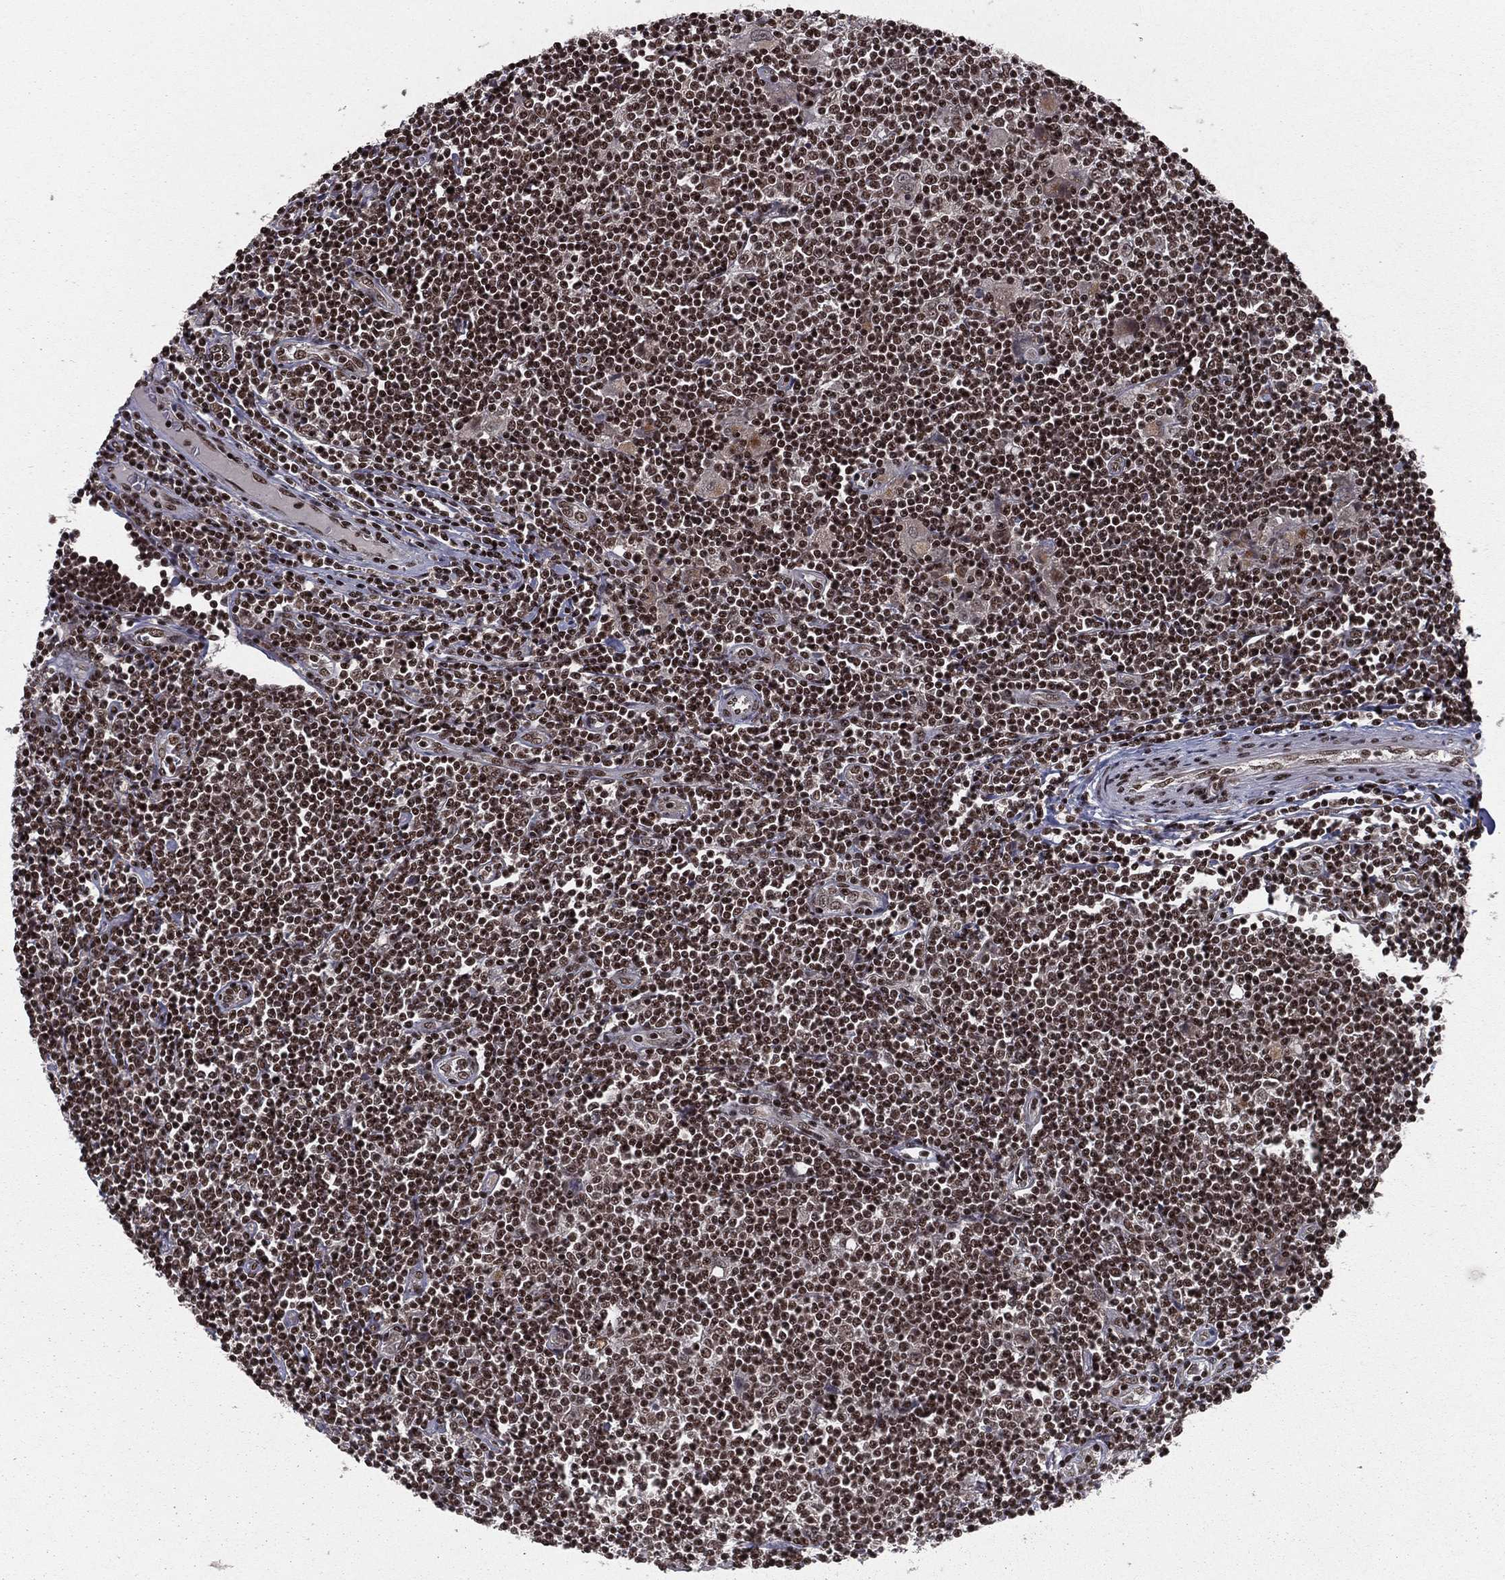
{"staining": {"intensity": "moderate", "quantity": "25%-75%", "location": "nuclear"}, "tissue": "lymphoma", "cell_type": "Tumor cells", "image_type": "cancer", "snomed": [{"axis": "morphology", "description": "Hodgkin's disease, NOS"}, {"axis": "topography", "description": "Lymph node"}], "caption": "This image demonstrates immunohistochemistry staining of human Hodgkin's disease, with medium moderate nuclear expression in approximately 25%-75% of tumor cells.", "gene": "NFYB", "patient": {"sex": "male", "age": 40}}